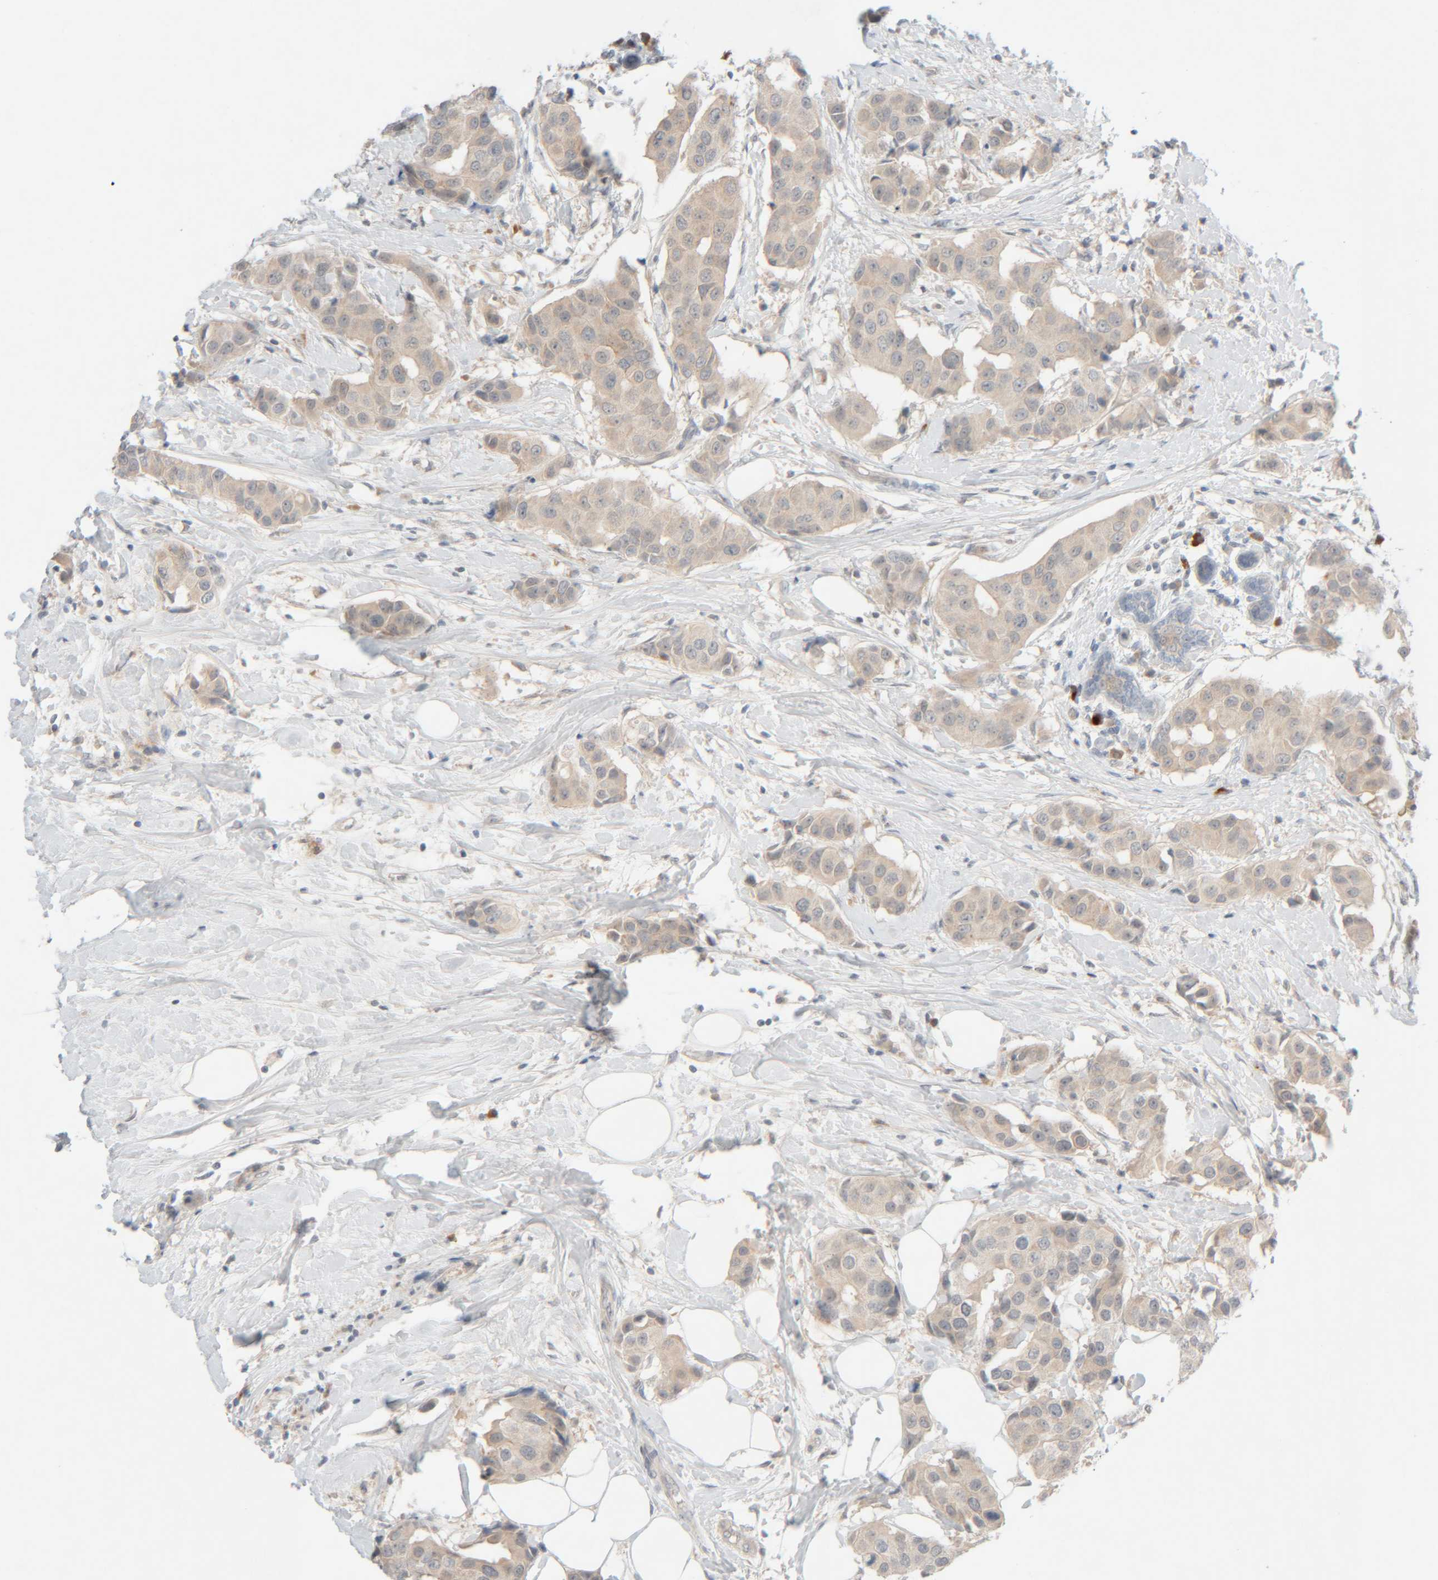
{"staining": {"intensity": "weak", "quantity": "<25%", "location": "cytoplasmic/membranous"}, "tissue": "breast cancer", "cell_type": "Tumor cells", "image_type": "cancer", "snomed": [{"axis": "morphology", "description": "Normal tissue, NOS"}, {"axis": "morphology", "description": "Duct carcinoma"}, {"axis": "topography", "description": "Breast"}], "caption": "Image shows no protein staining in tumor cells of breast cancer tissue. (IHC, brightfield microscopy, high magnification).", "gene": "CHKA", "patient": {"sex": "female", "age": 39}}